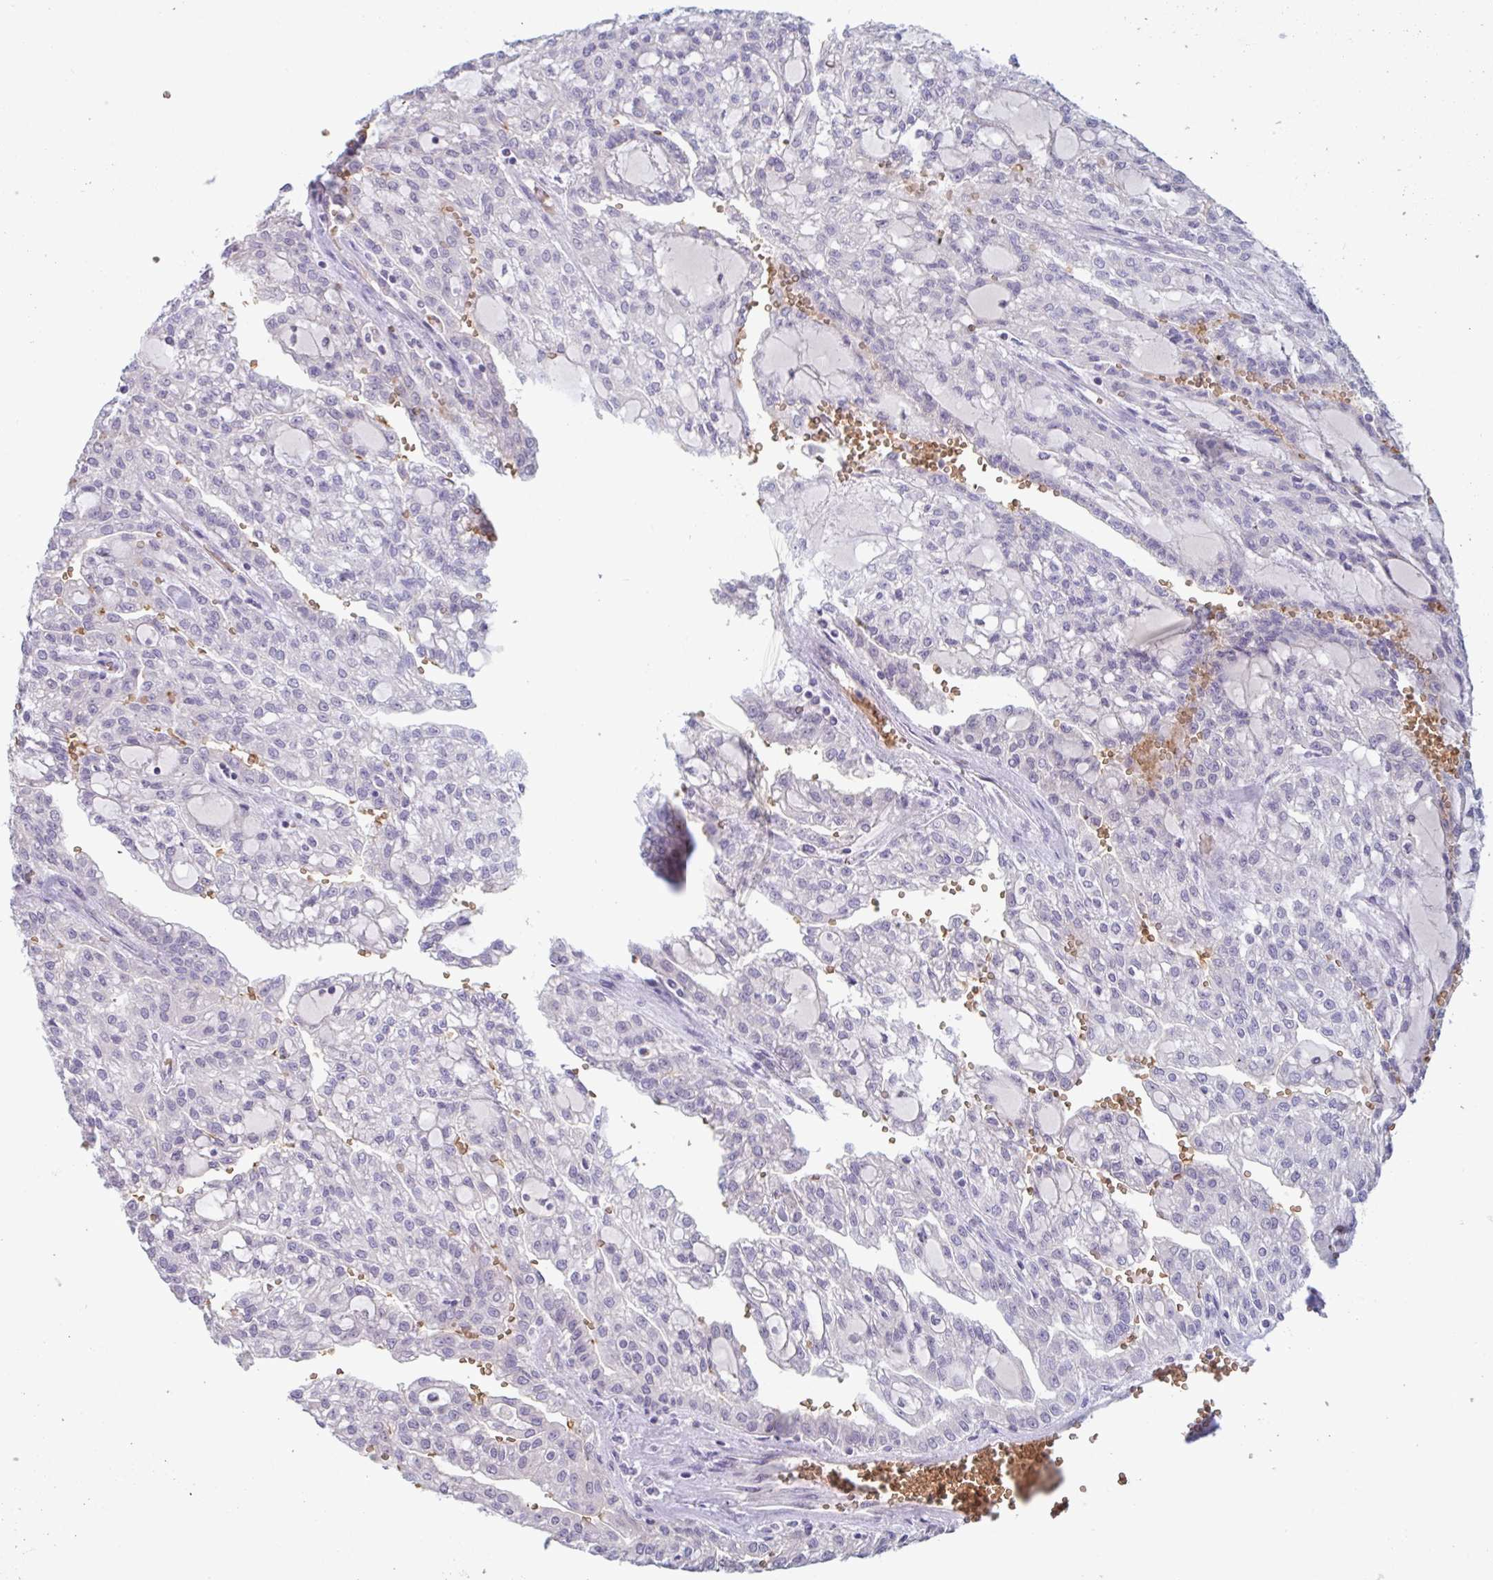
{"staining": {"intensity": "negative", "quantity": "none", "location": "none"}, "tissue": "renal cancer", "cell_type": "Tumor cells", "image_type": "cancer", "snomed": [{"axis": "morphology", "description": "Adenocarcinoma, NOS"}, {"axis": "topography", "description": "Kidney"}], "caption": "A high-resolution histopathology image shows immunohistochemistry (IHC) staining of adenocarcinoma (renal), which demonstrates no significant positivity in tumor cells. (Stains: DAB (3,3'-diaminobenzidine) IHC with hematoxylin counter stain, Microscopy: brightfield microscopy at high magnification).", "gene": "RHAG", "patient": {"sex": "male", "age": 63}}